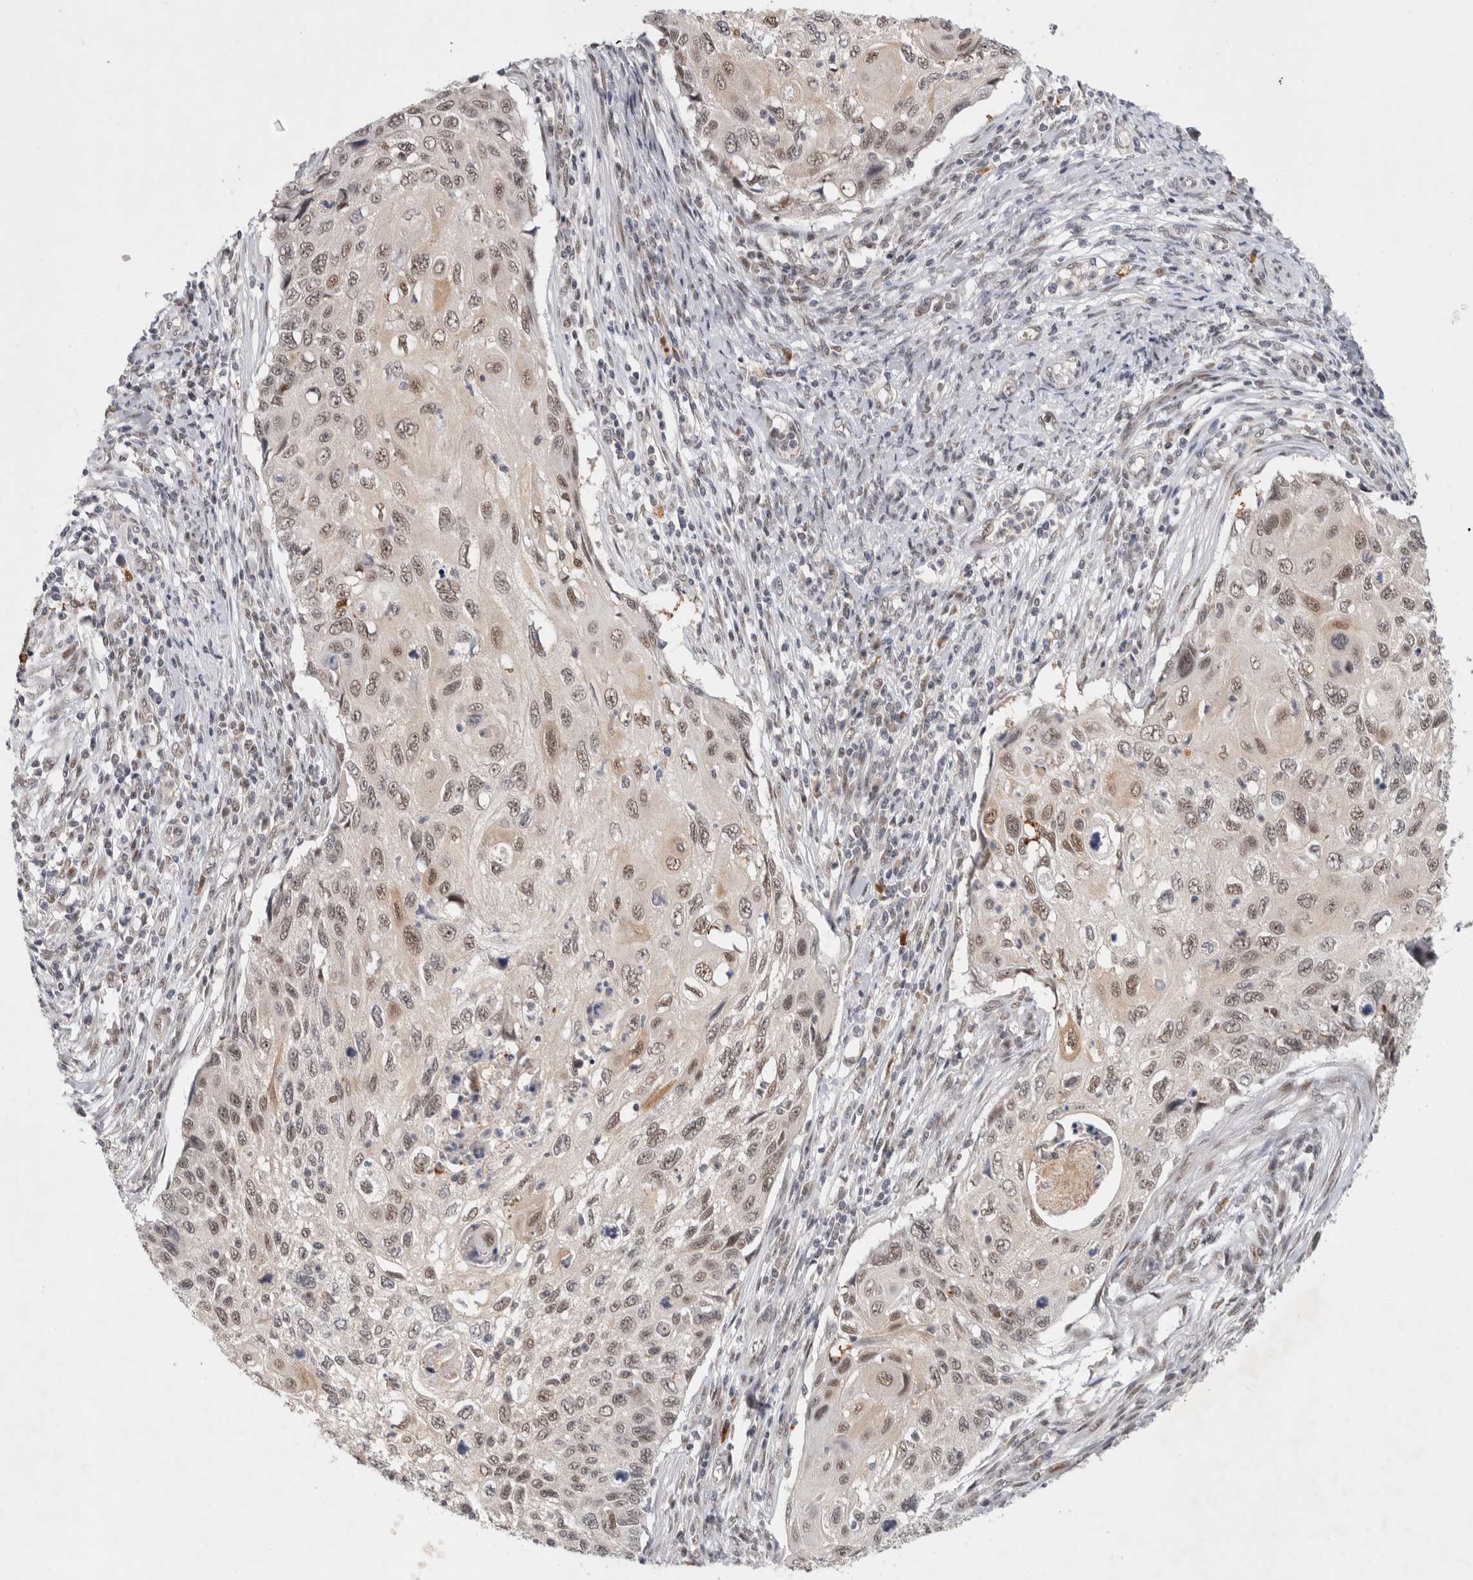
{"staining": {"intensity": "weak", "quantity": ">75%", "location": "nuclear"}, "tissue": "cervical cancer", "cell_type": "Tumor cells", "image_type": "cancer", "snomed": [{"axis": "morphology", "description": "Squamous cell carcinoma, NOS"}, {"axis": "topography", "description": "Cervix"}], "caption": "Cervical cancer (squamous cell carcinoma) stained for a protein (brown) demonstrates weak nuclear positive staining in approximately >75% of tumor cells.", "gene": "HESX1", "patient": {"sex": "female", "age": 70}}